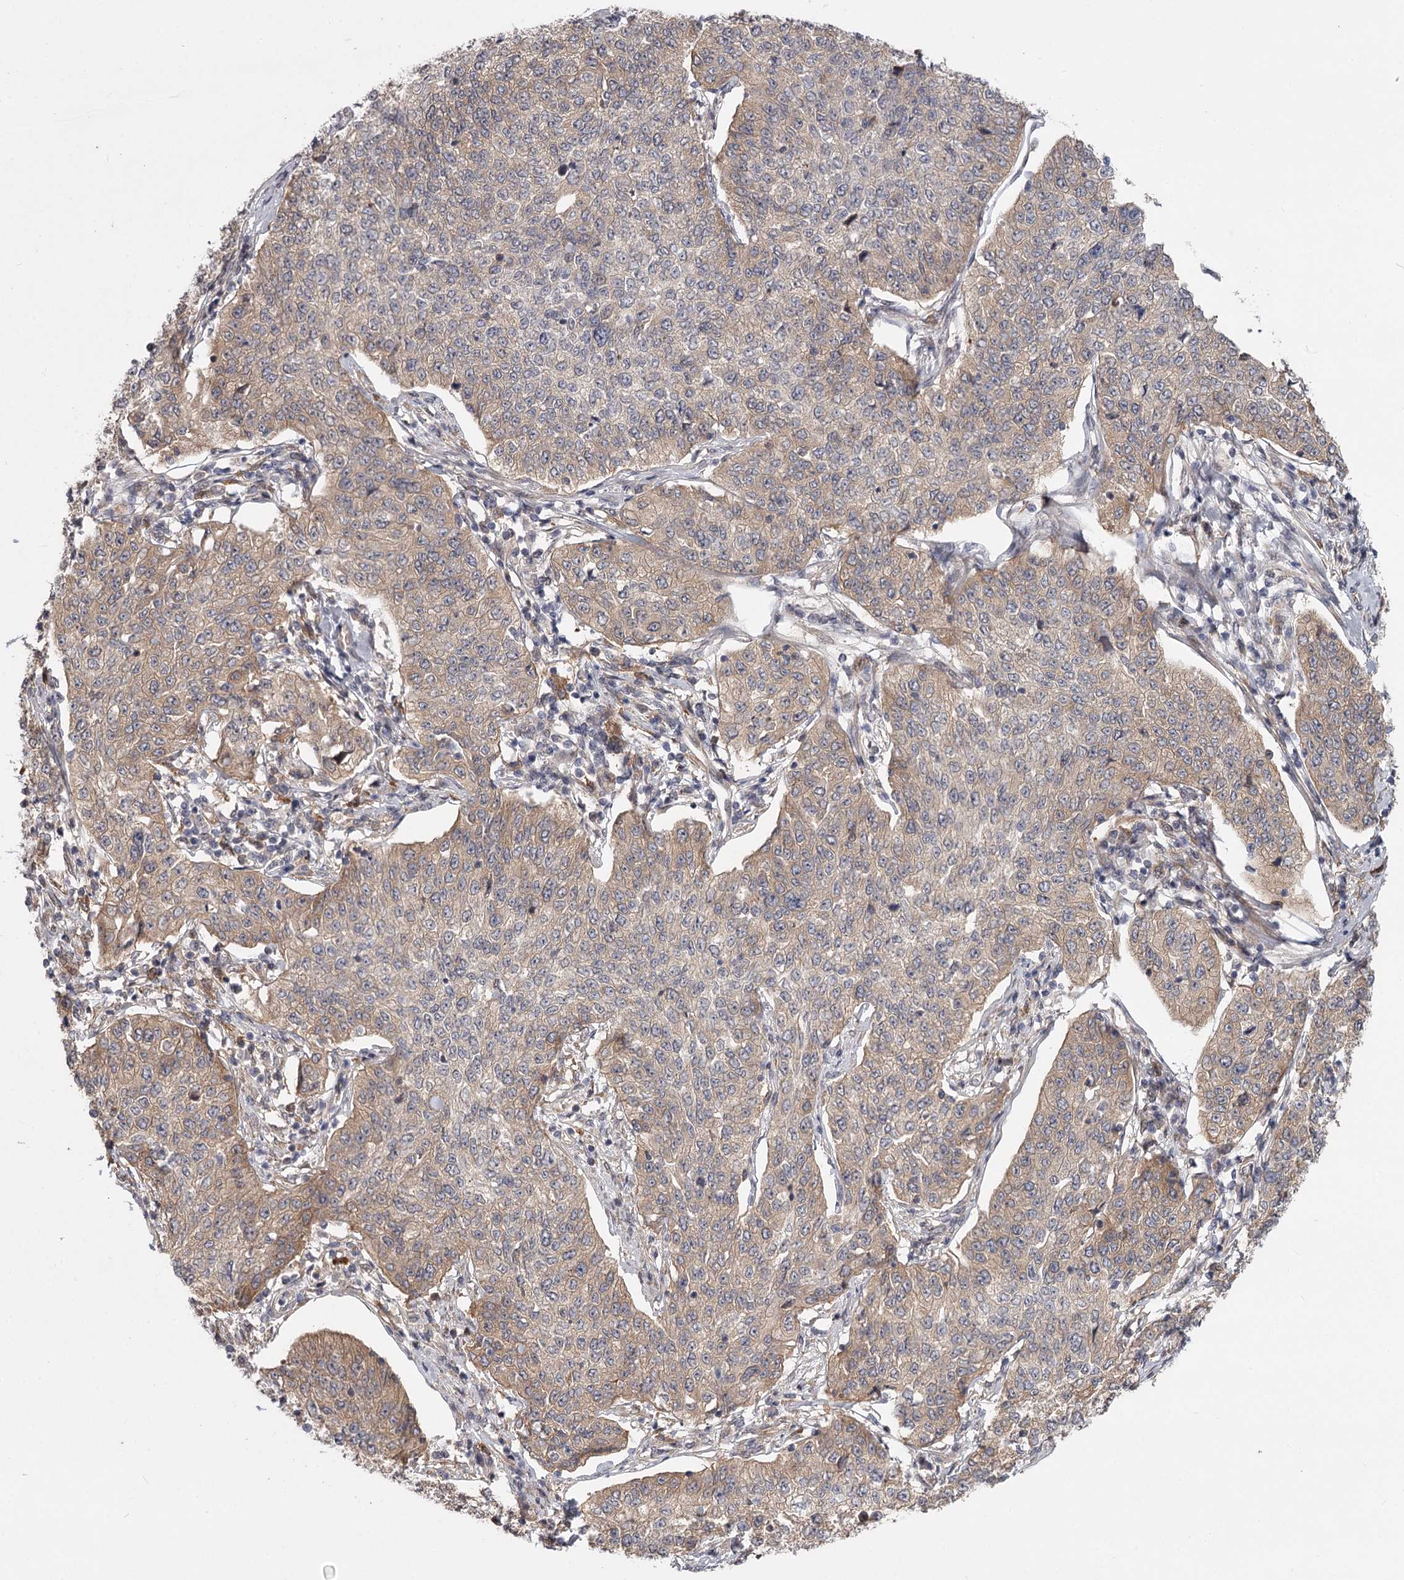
{"staining": {"intensity": "moderate", "quantity": "<25%", "location": "cytoplasmic/membranous"}, "tissue": "cervical cancer", "cell_type": "Tumor cells", "image_type": "cancer", "snomed": [{"axis": "morphology", "description": "Squamous cell carcinoma, NOS"}, {"axis": "topography", "description": "Cervix"}], "caption": "Immunohistochemical staining of human squamous cell carcinoma (cervical) demonstrates low levels of moderate cytoplasmic/membranous positivity in about <25% of tumor cells.", "gene": "CCNG2", "patient": {"sex": "female", "age": 35}}